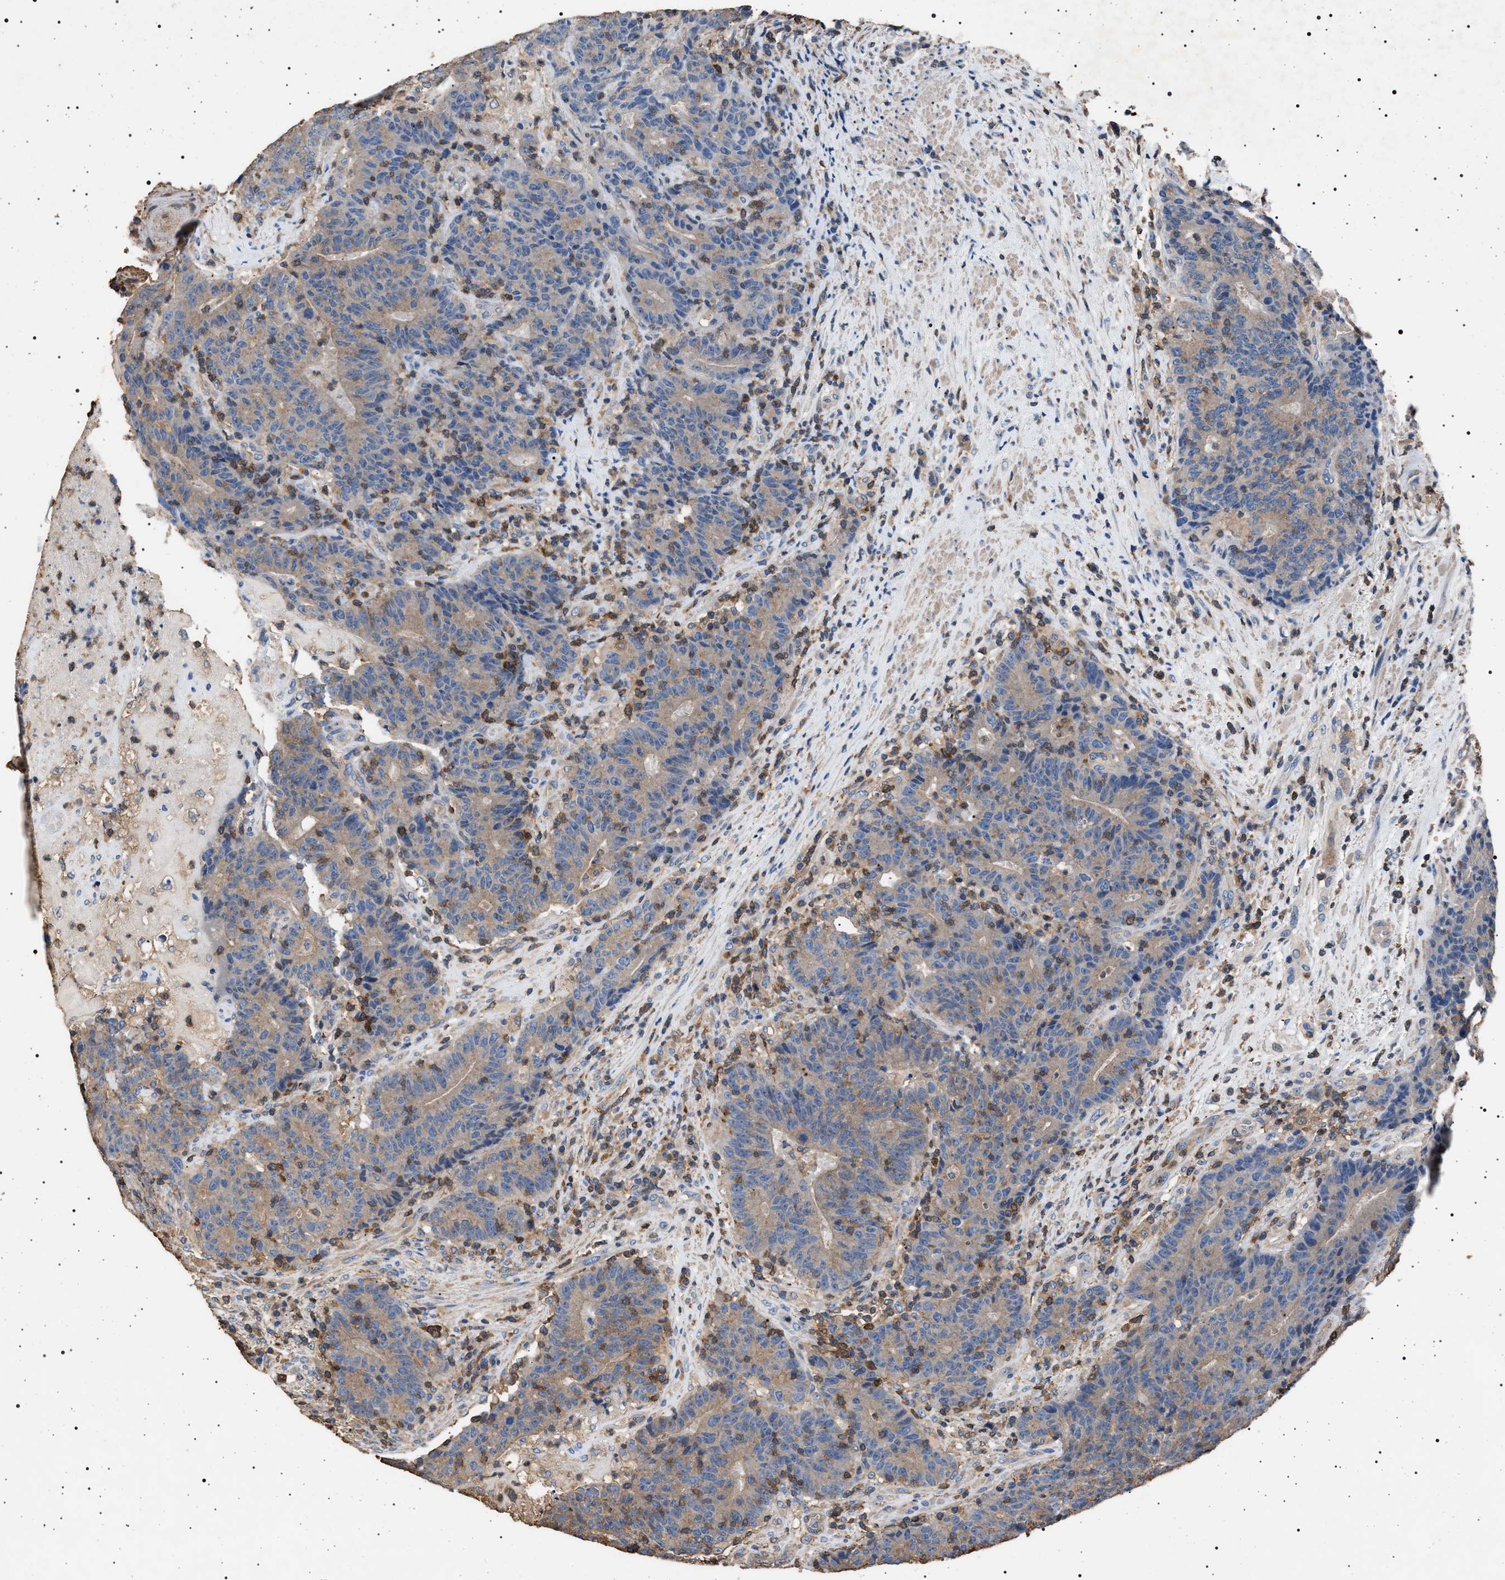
{"staining": {"intensity": "weak", "quantity": ">75%", "location": "cytoplasmic/membranous"}, "tissue": "colorectal cancer", "cell_type": "Tumor cells", "image_type": "cancer", "snomed": [{"axis": "morphology", "description": "Normal tissue, NOS"}, {"axis": "morphology", "description": "Adenocarcinoma, NOS"}, {"axis": "topography", "description": "Colon"}], "caption": "Protein staining of colorectal cancer (adenocarcinoma) tissue shows weak cytoplasmic/membranous expression in approximately >75% of tumor cells.", "gene": "SMAP2", "patient": {"sex": "female", "age": 75}}